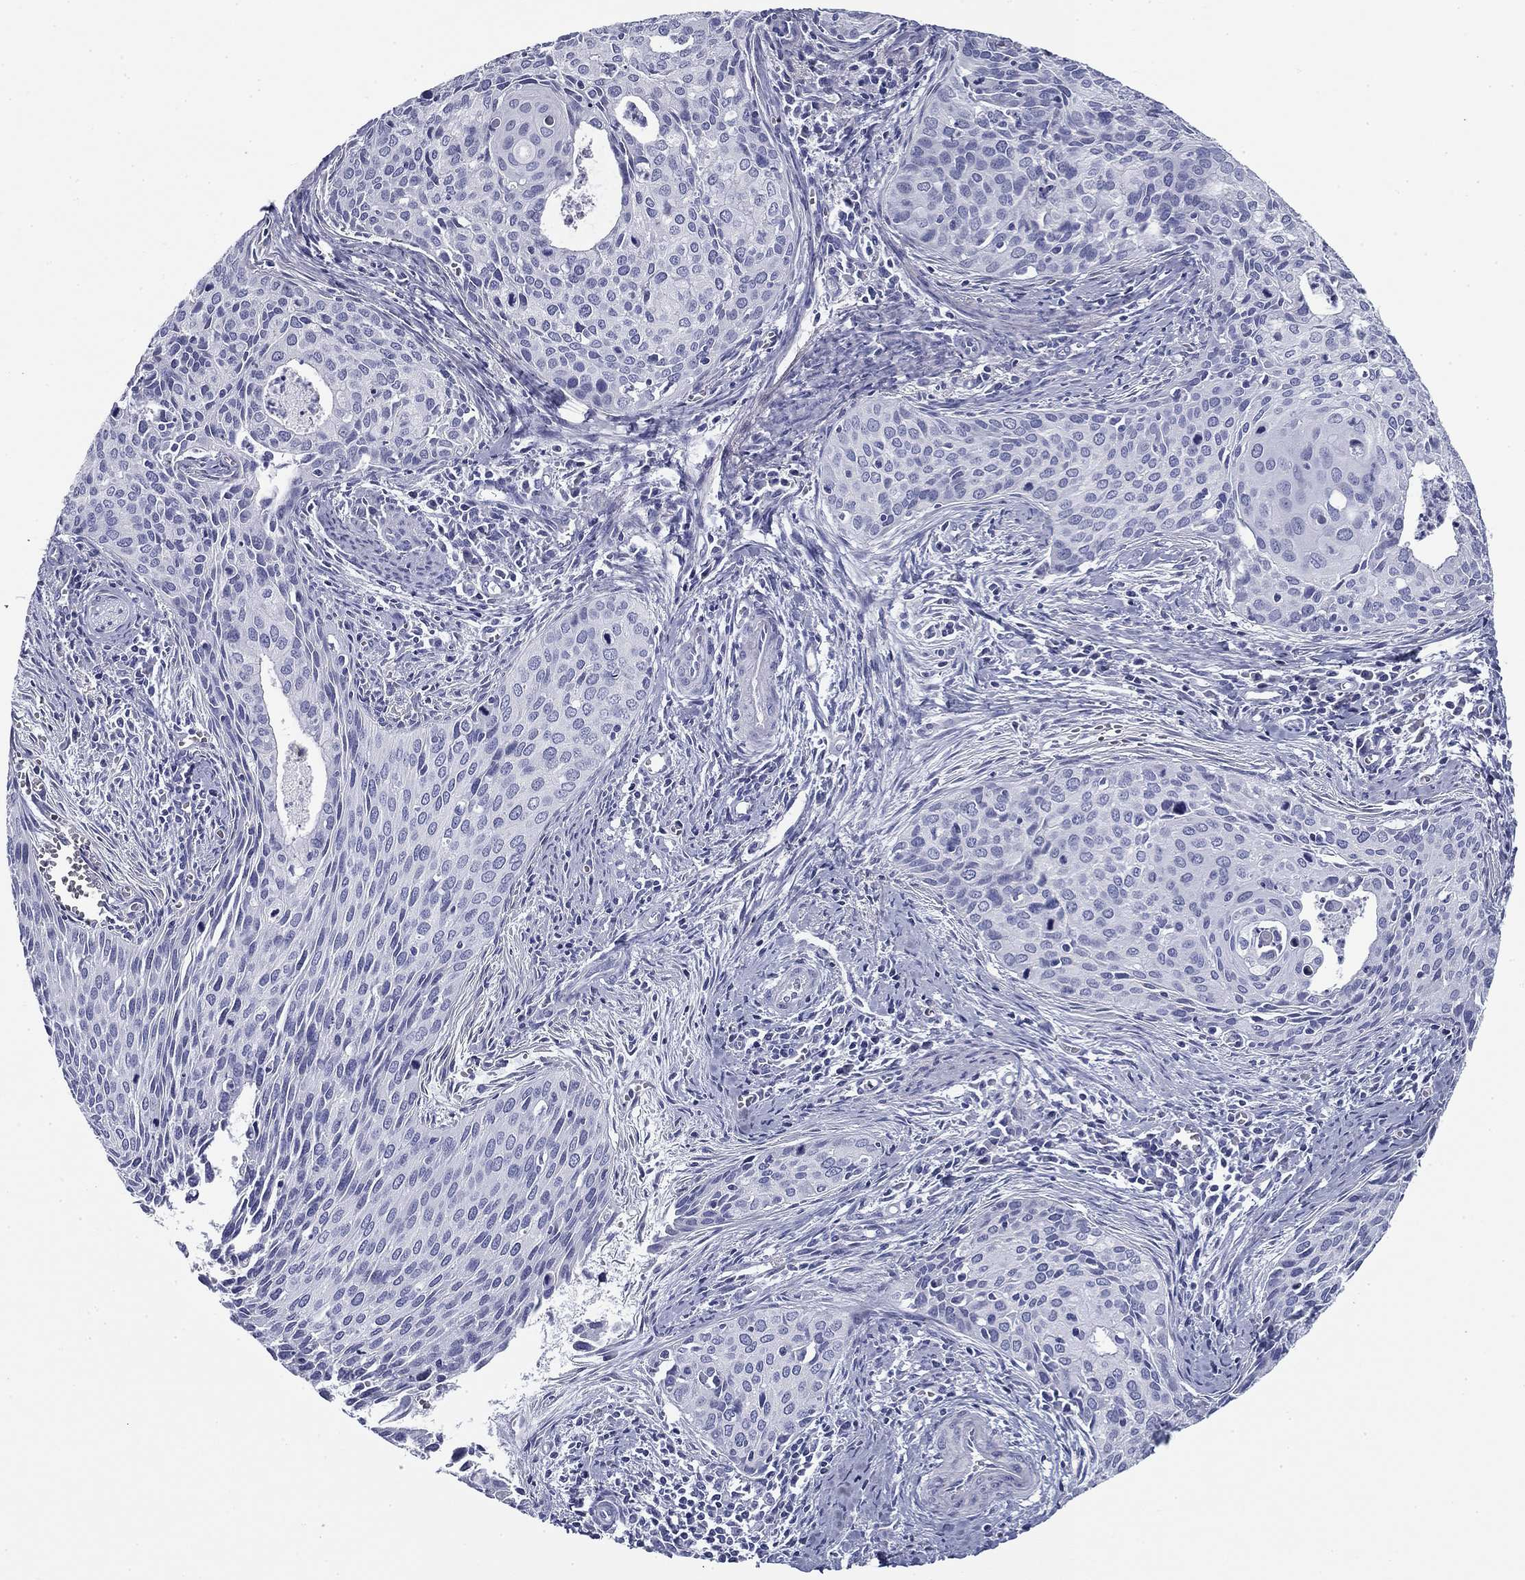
{"staining": {"intensity": "negative", "quantity": "none", "location": "none"}, "tissue": "cervical cancer", "cell_type": "Tumor cells", "image_type": "cancer", "snomed": [{"axis": "morphology", "description": "Squamous cell carcinoma, NOS"}, {"axis": "topography", "description": "Cervix"}], "caption": "Tumor cells show no significant expression in cervical cancer (squamous cell carcinoma).", "gene": "ZP2", "patient": {"sex": "female", "age": 29}}